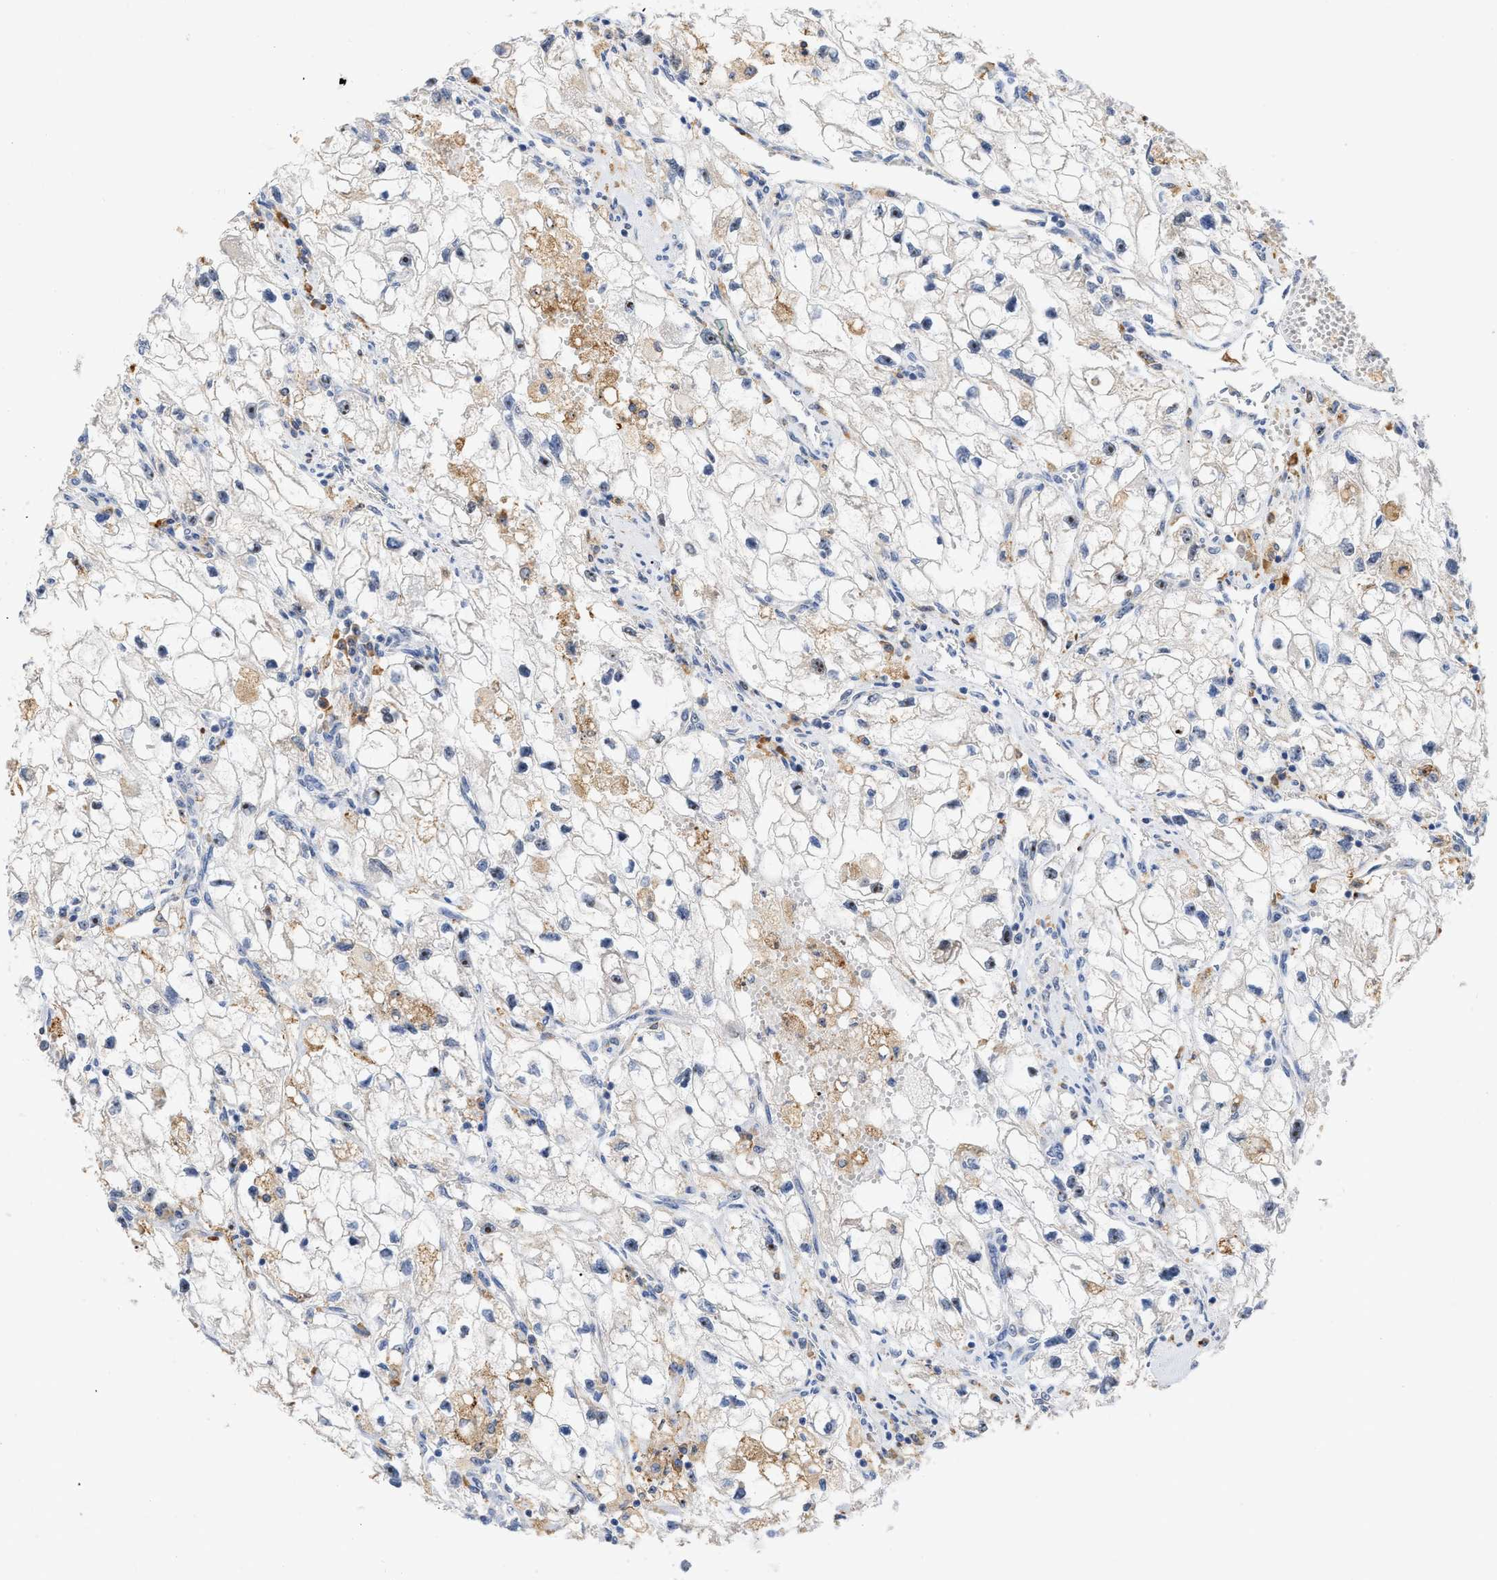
{"staining": {"intensity": "moderate", "quantity": "25%-75%", "location": "nuclear"}, "tissue": "renal cancer", "cell_type": "Tumor cells", "image_type": "cancer", "snomed": [{"axis": "morphology", "description": "Adenocarcinoma, NOS"}, {"axis": "topography", "description": "Kidney"}], "caption": "Moderate nuclear protein positivity is identified in about 25%-75% of tumor cells in renal cancer (adenocarcinoma). Ihc stains the protein in brown and the nuclei are stained blue.", "gene": "ELAC2", "patient": {"sex": "female", "age": 70}}